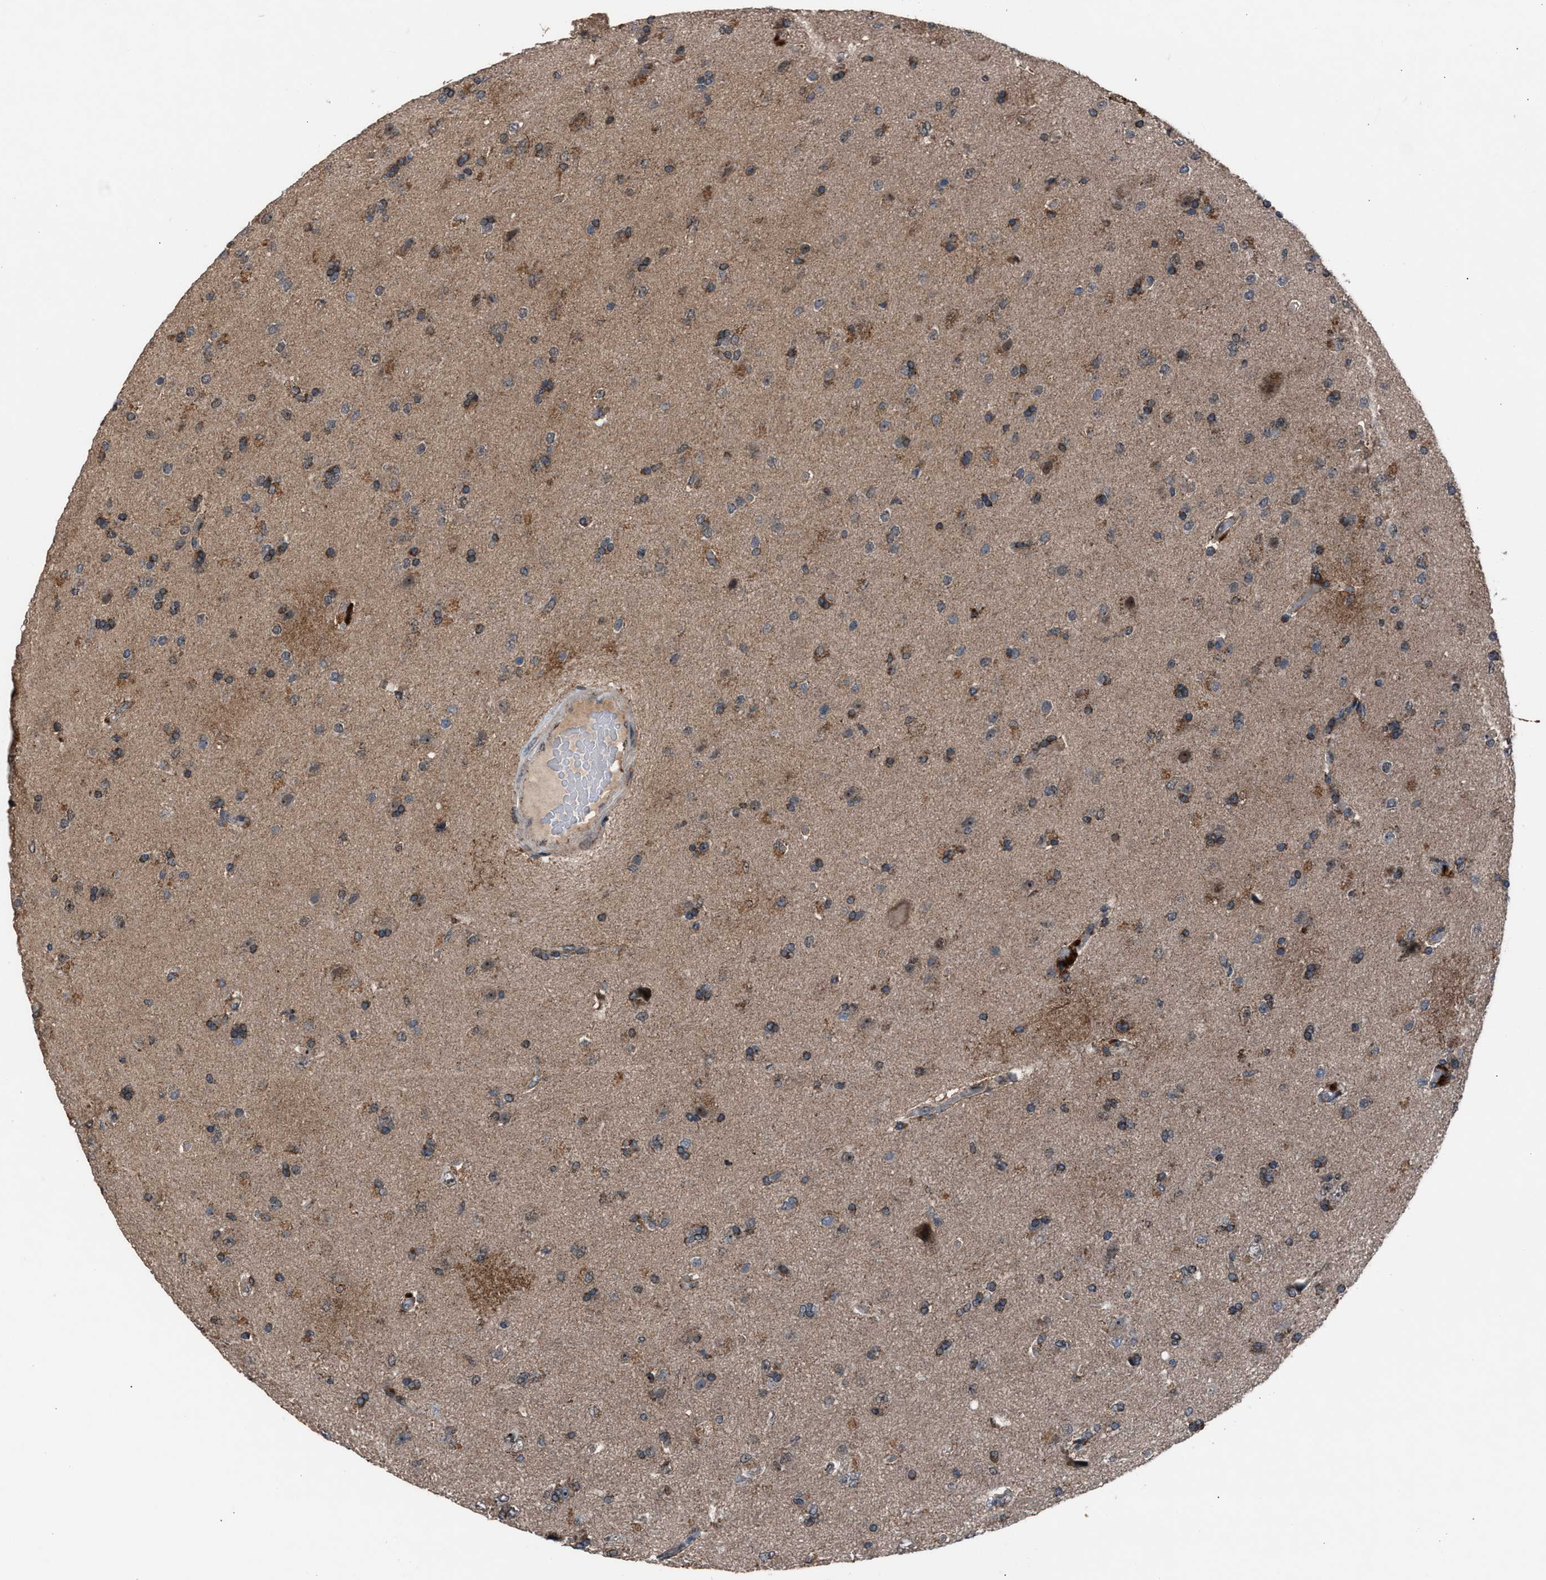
{"staining": {"intensity": "moderate", "quantity": ">75%", "location": "cytoplasmic/membranous"}, "tissue": "glioma", "cell_type": "Tumor cells", "image_type": "cancer", "snomed": [{"axis": "morphology", "description": "Glioma, malignant, High grade"}, {"axis": "topography", "description": "Brain"}], "caption": "This image exhibits IHC staining of glioma, with medium moderate cytoplasmic/membranous staining in approximately >75% of tumor cells.", "gene": "HSD17B4", "patient": {"sex": "male", "age": 72}}